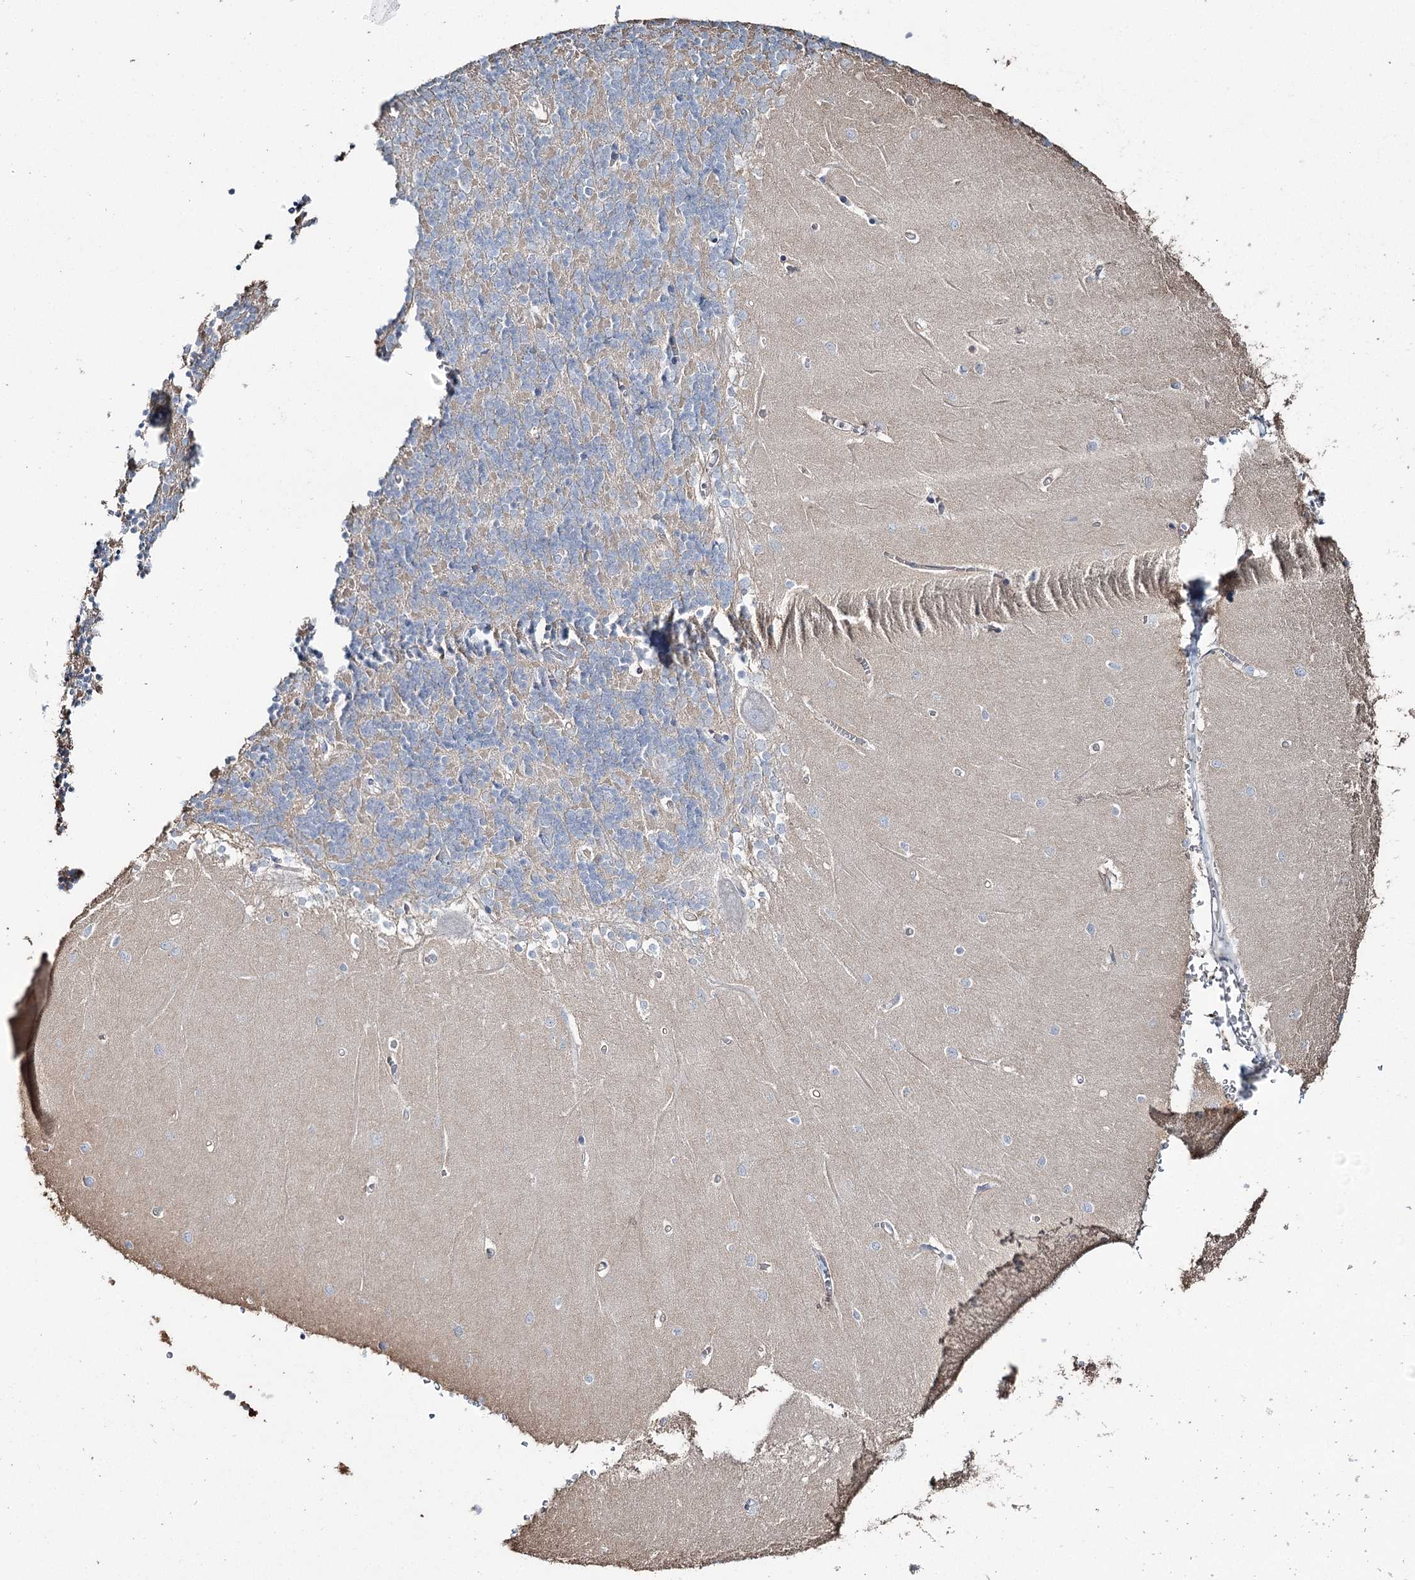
{"staining": {"intensity": "negative", "quantity": "none", "location": "none"}, "tissue": "cerebellum", "cell_type": "Cells in granular layer", "image_type": "normal", "snomed": [{"axis": "morphology", "description": "Normal tissue, NOS"}, {"axis": "topography", "description": "Cerebellum"}], "caption": "Immunohistochemistry of benign cerebellum demonstrates no positivity in cells in granular layer. (IHC, brightfield microscopy, high magnification).", "gene": "SUMF1", "patient": {"sex": "male", "age": 37}}